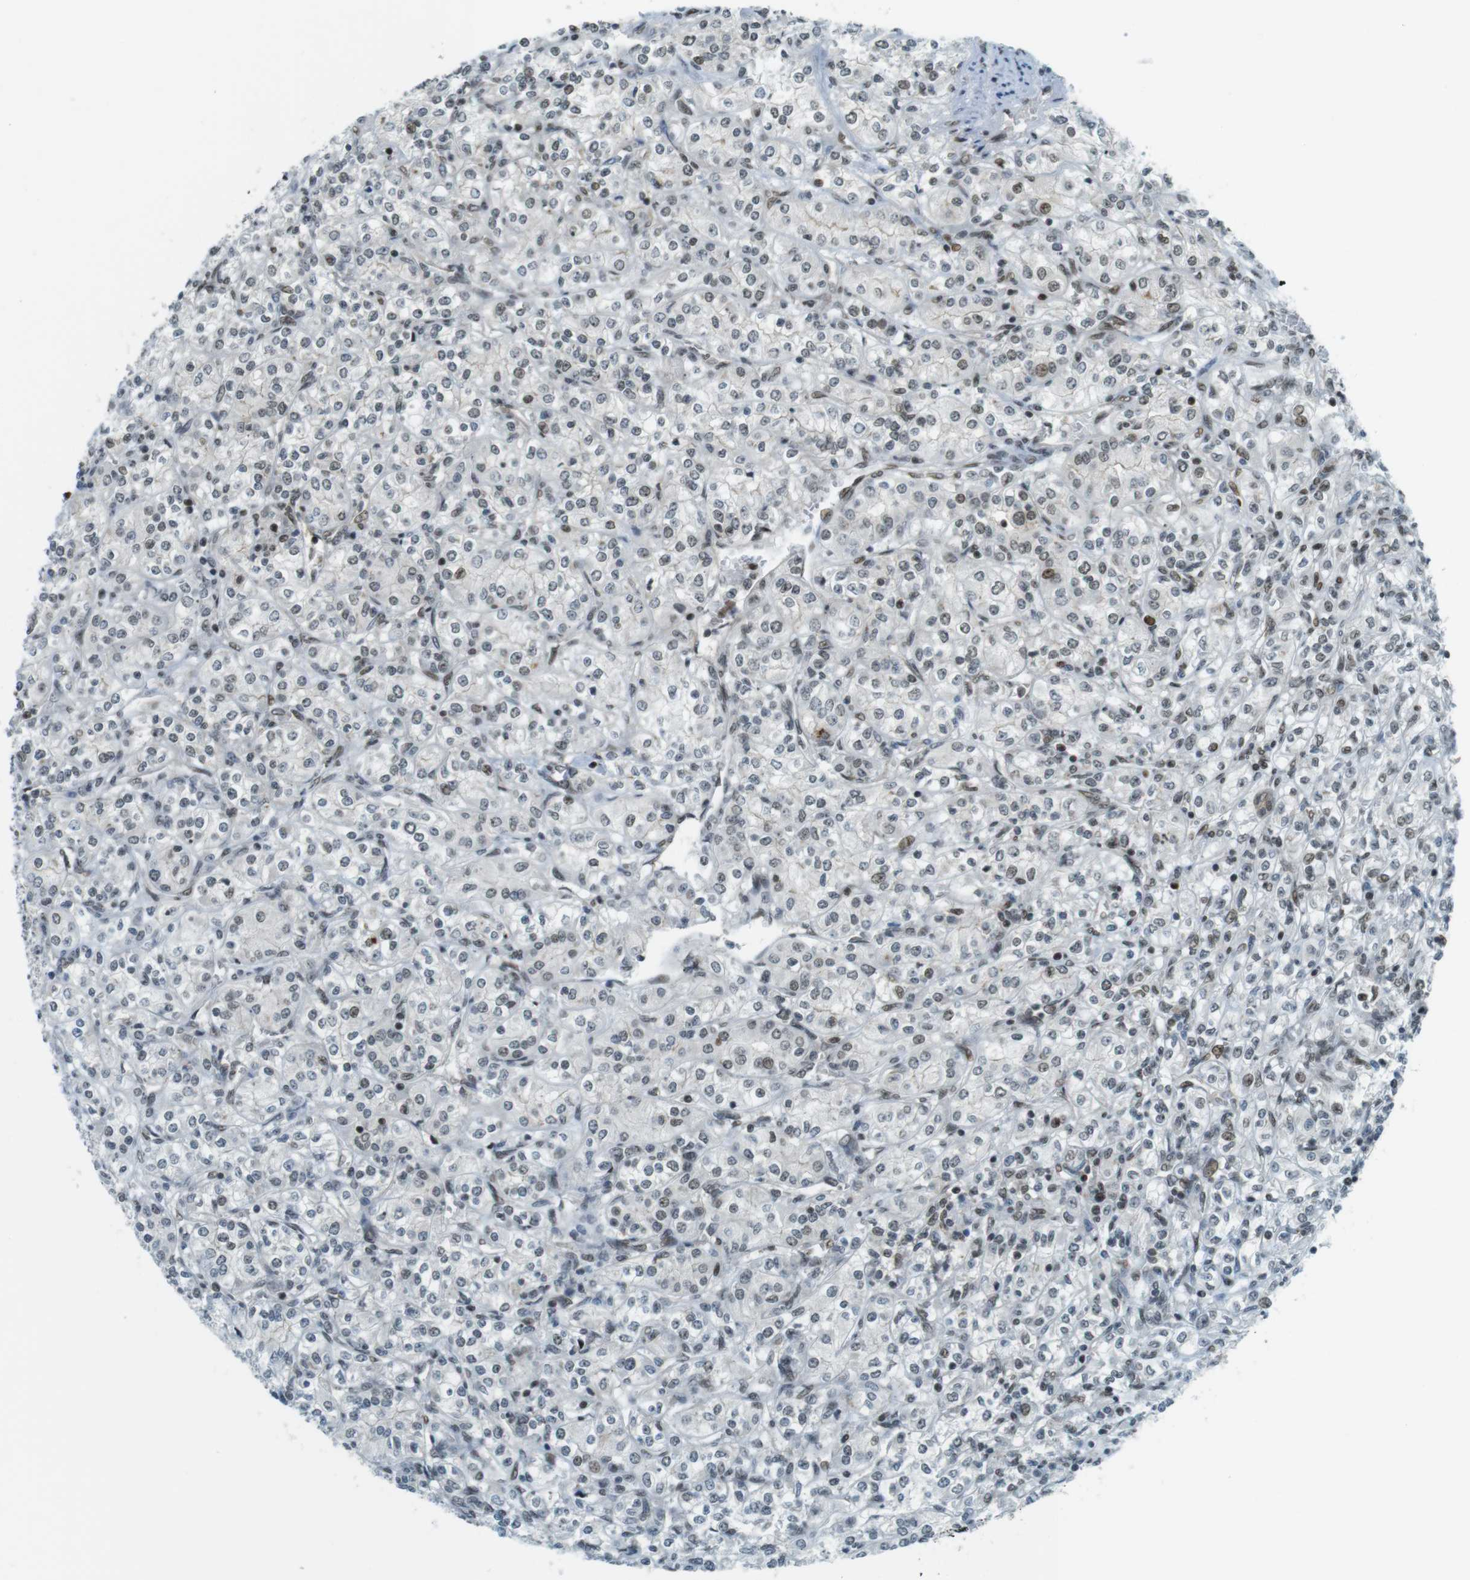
{"staining": {"intensity": "moderate", "quantity": "<25%", "location": "nuclear"}, "tissue": "renal cancer", "cell_type": "Tumor cells", "image_type": "cancer", "snomed": [{"axis": "morphology", "description": "Adenocarcinoma, NOS"}, {"axis": "topography", "description": "Kidney"}], "caption": "DAB immunohistochemical staining of renal cancer demonstrates moderate nuclear protein positivity in approximately <25% of tumor cells. The staining was performed using DAB (3,3'-diaminobenzidine) to visualize the protein expression in brown, while the nuclei were stained in blue with hematoxylin (Magnification: 20x).", "gene": "UBB", "patient": {"sex": "male", "age": 77}}